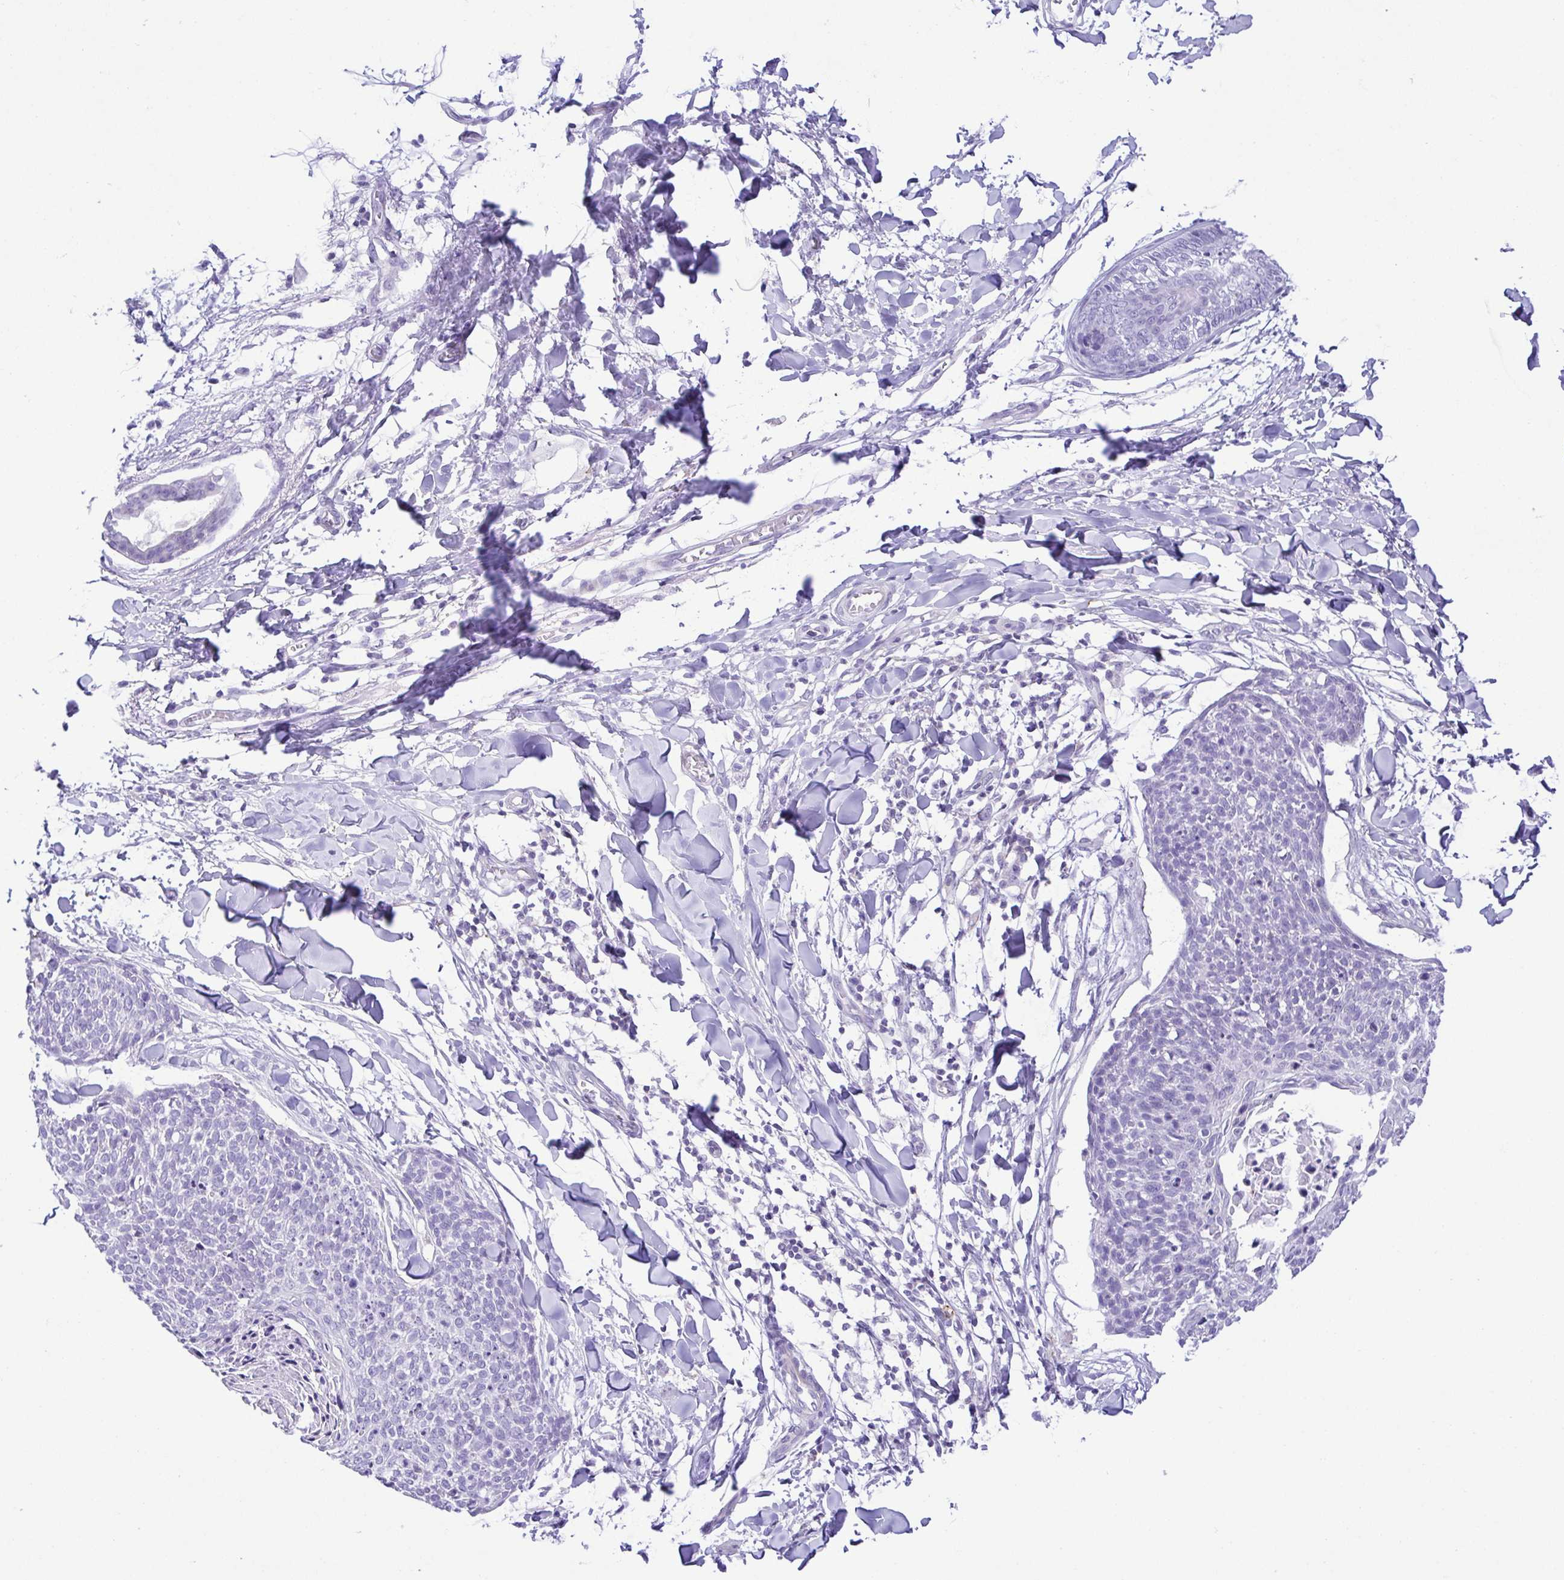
{"staining": {"intensity": "negative", "quantity": "none", "location": "none"}, "tissue": "skin cancer", "cell_type": "Tumor cells", "image_type": "cancer", "snomed": [{"axis": "morphology", "description": "Squamous cell carcinoma, NOS"}, {"axis": "topography", "description": "Skin"}, {"axis": "topography", "description": "Vulva"}], "caption": "Tumor cells show no significant positivity in skin cancer (squamous cell carcinoma). (DAB immunohistochemistry, high magnification).", "gene": "GPR182", "patient": {"sex": "female", "age": 75}}